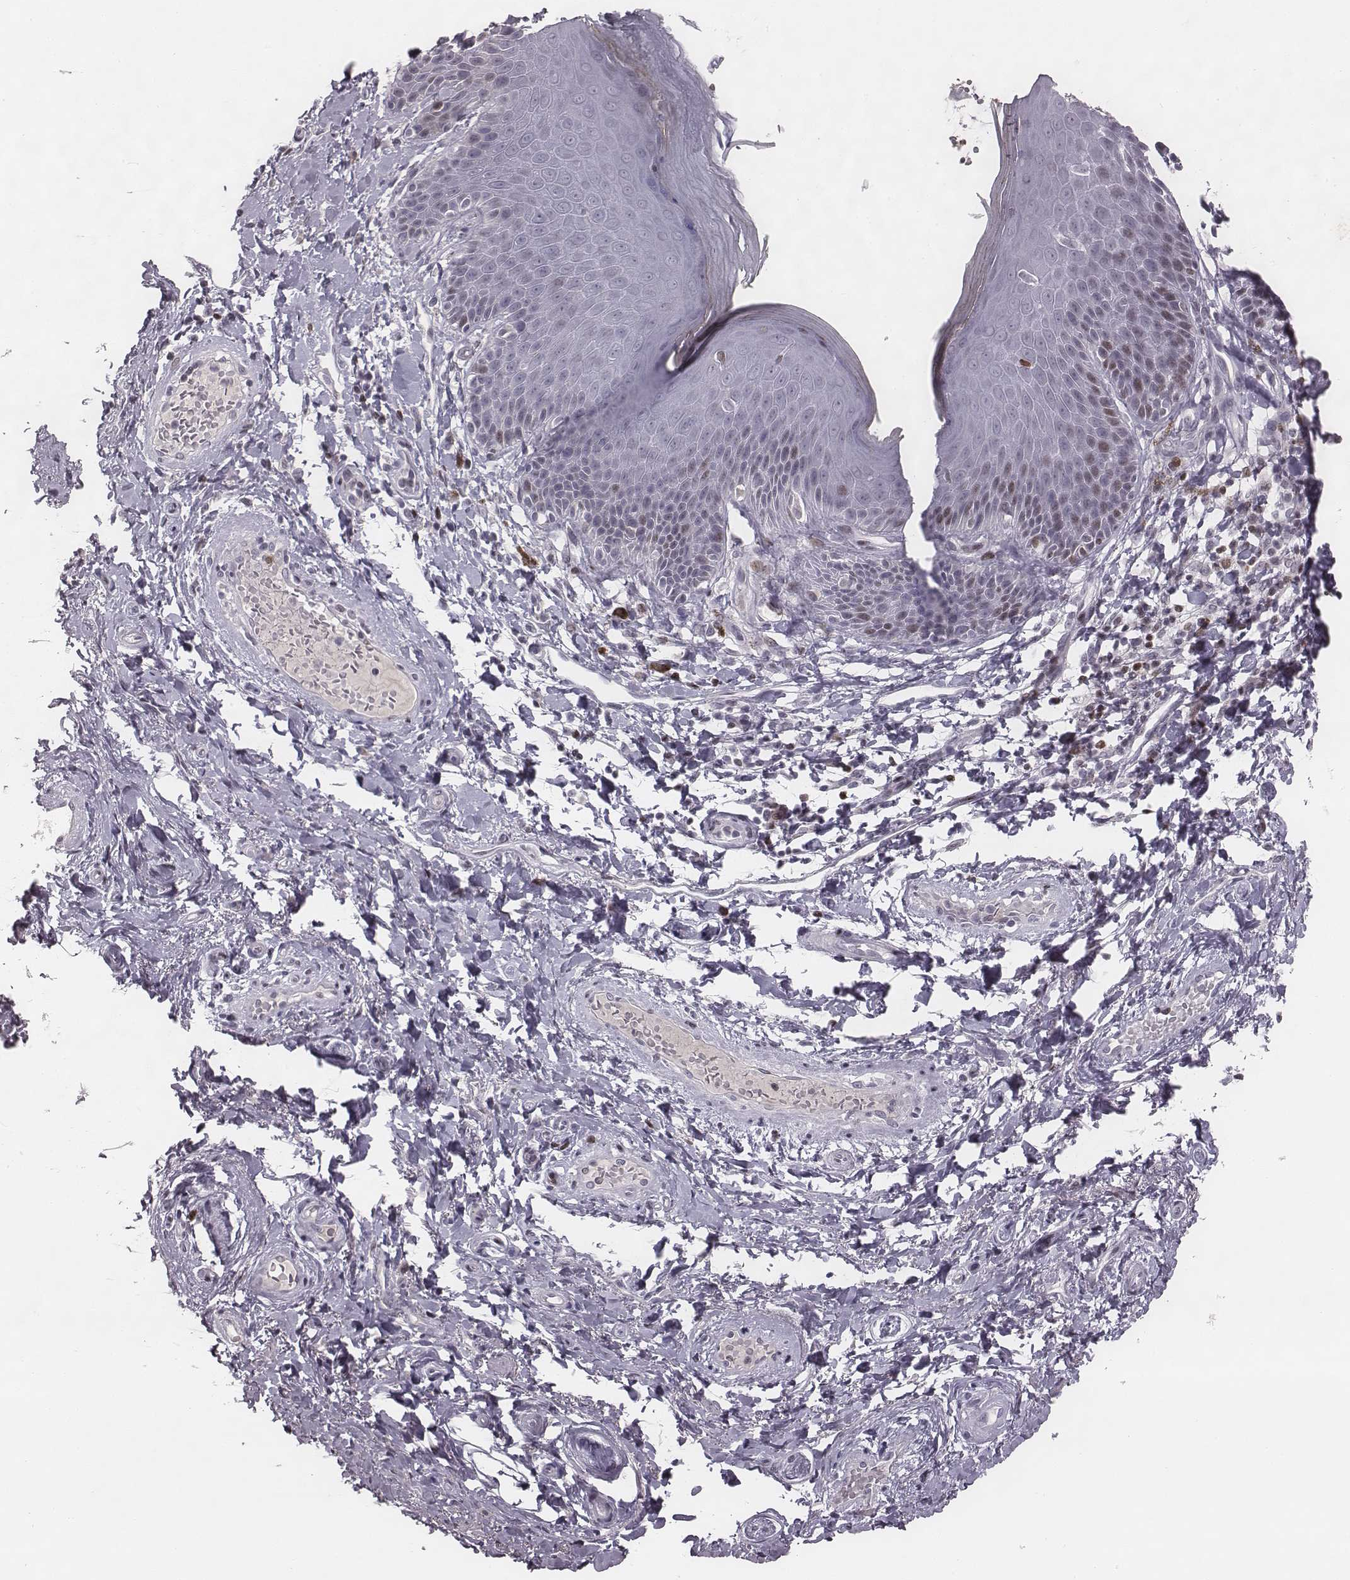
{"staining": {"intensity": "weak", "quantity": "<25%", "location": "nuclear"}, "tissue": "skin", "cell_type": "Epidermal cells", "image_type": "normal", "snomed": [{"axis": "morphology", "description": "Normal tissue, NOS"}, {"axis": "topography", "description": "Anal"}, {"axis": "topography", "description": "Peripheral nerve tissue"}], "caption": "An image of skin stained for a protein reveals no brown staining in epidermal cells. (Immunohistochemistry, brightfield microscopy, high magnification).", "gene": "NDC1", "patient": {"sex": "male", "age": 51}}